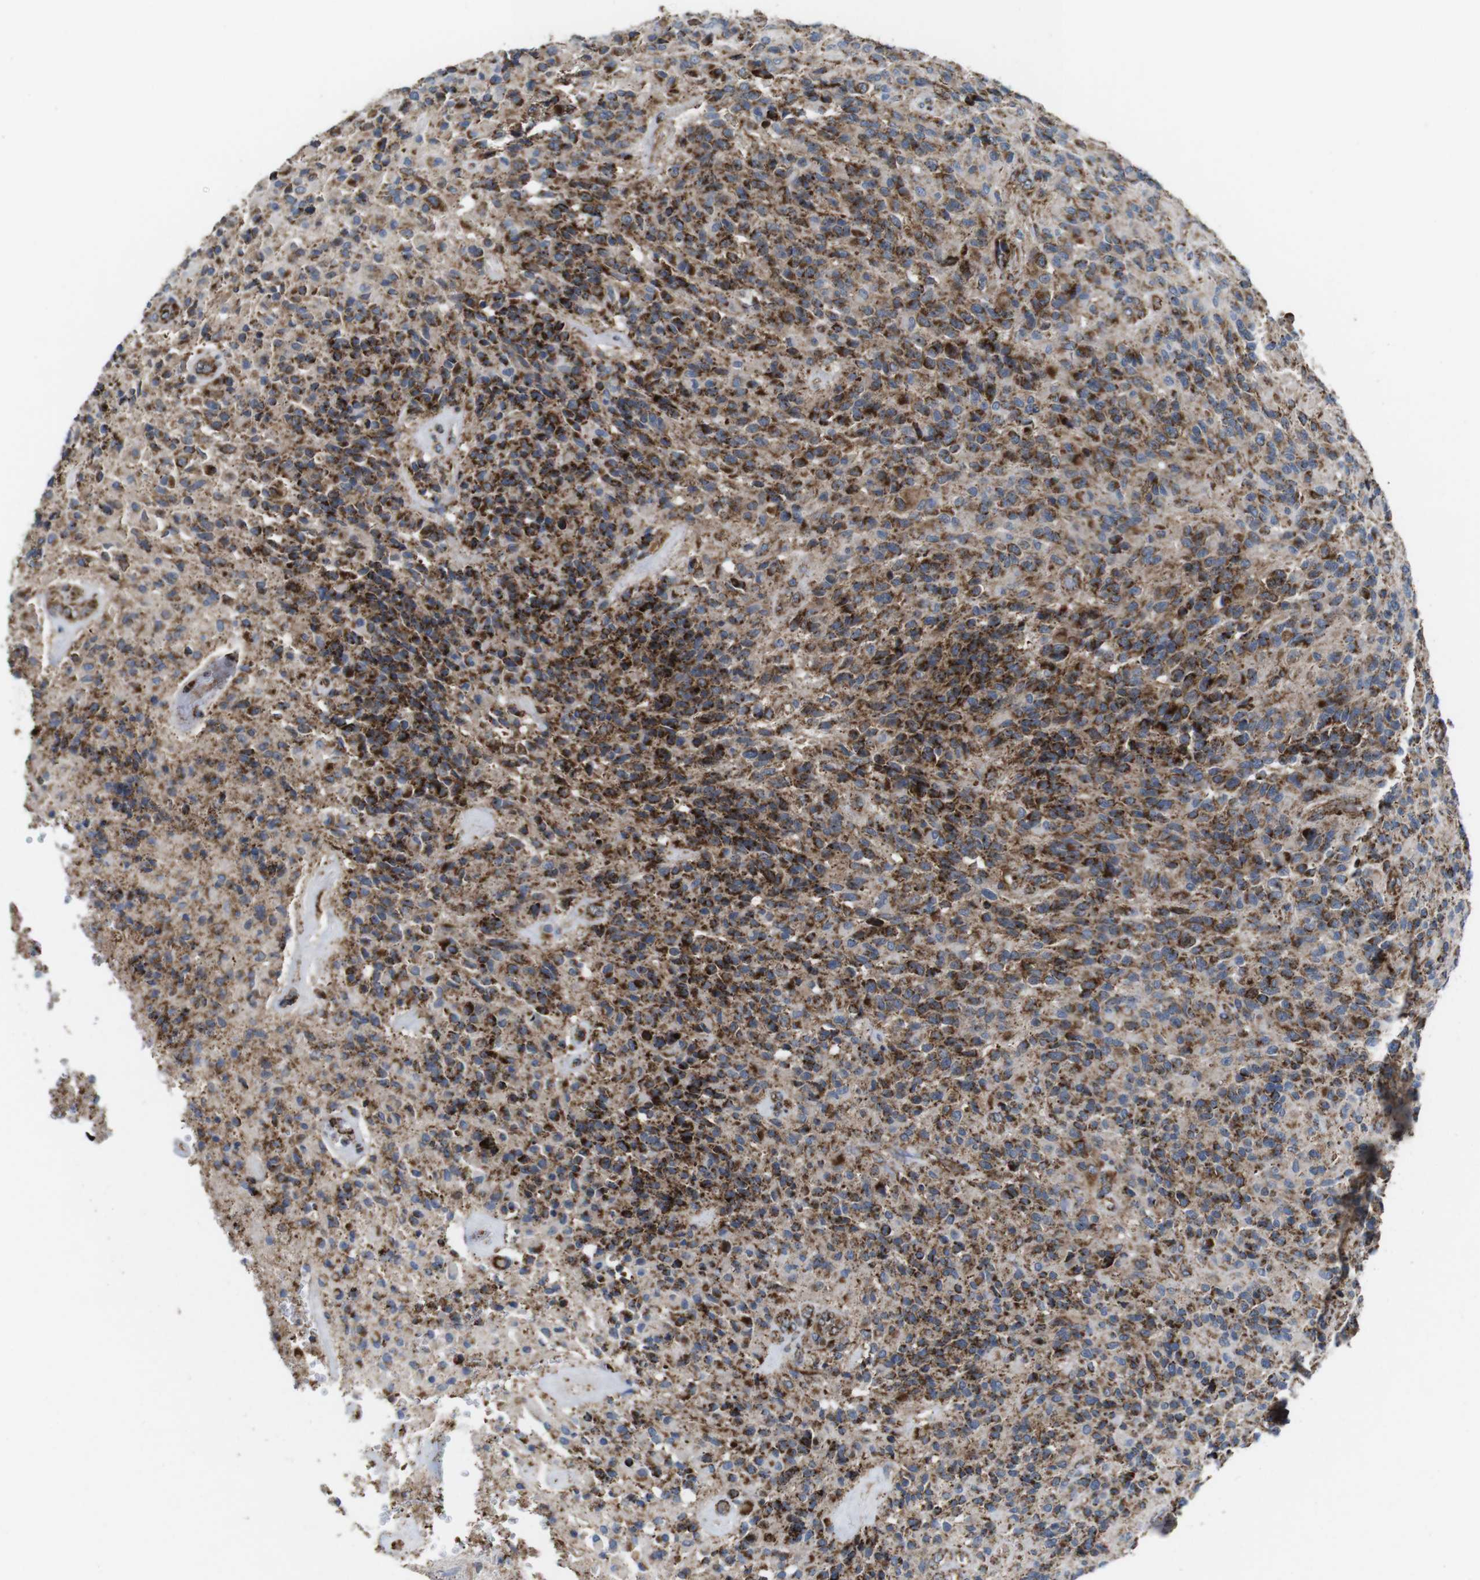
{"staining": {"intensity": "strong", "quantity": "25%-75%", "location": "cytoplasmic/membranous"}, "tissue": "glioma", "cell_type": "Tumor cells", "image_type": "cancer", "snomed": [{"axis": "morphology", "description": "Glioma, malignant, High grade"}, {"axis": "topography", "description": "Brain"}], "caption": "IHC (DAB (3,3'-diaminobenzidine)) staining of malignant glioma (high-grade) shows strong cytoplasmic/membranous protein positivity in about 25%-75% of tumor cells. Nuclei are stained in blue.", "gene": "HK1", "patient": {"sex": "male", "age": 71}}